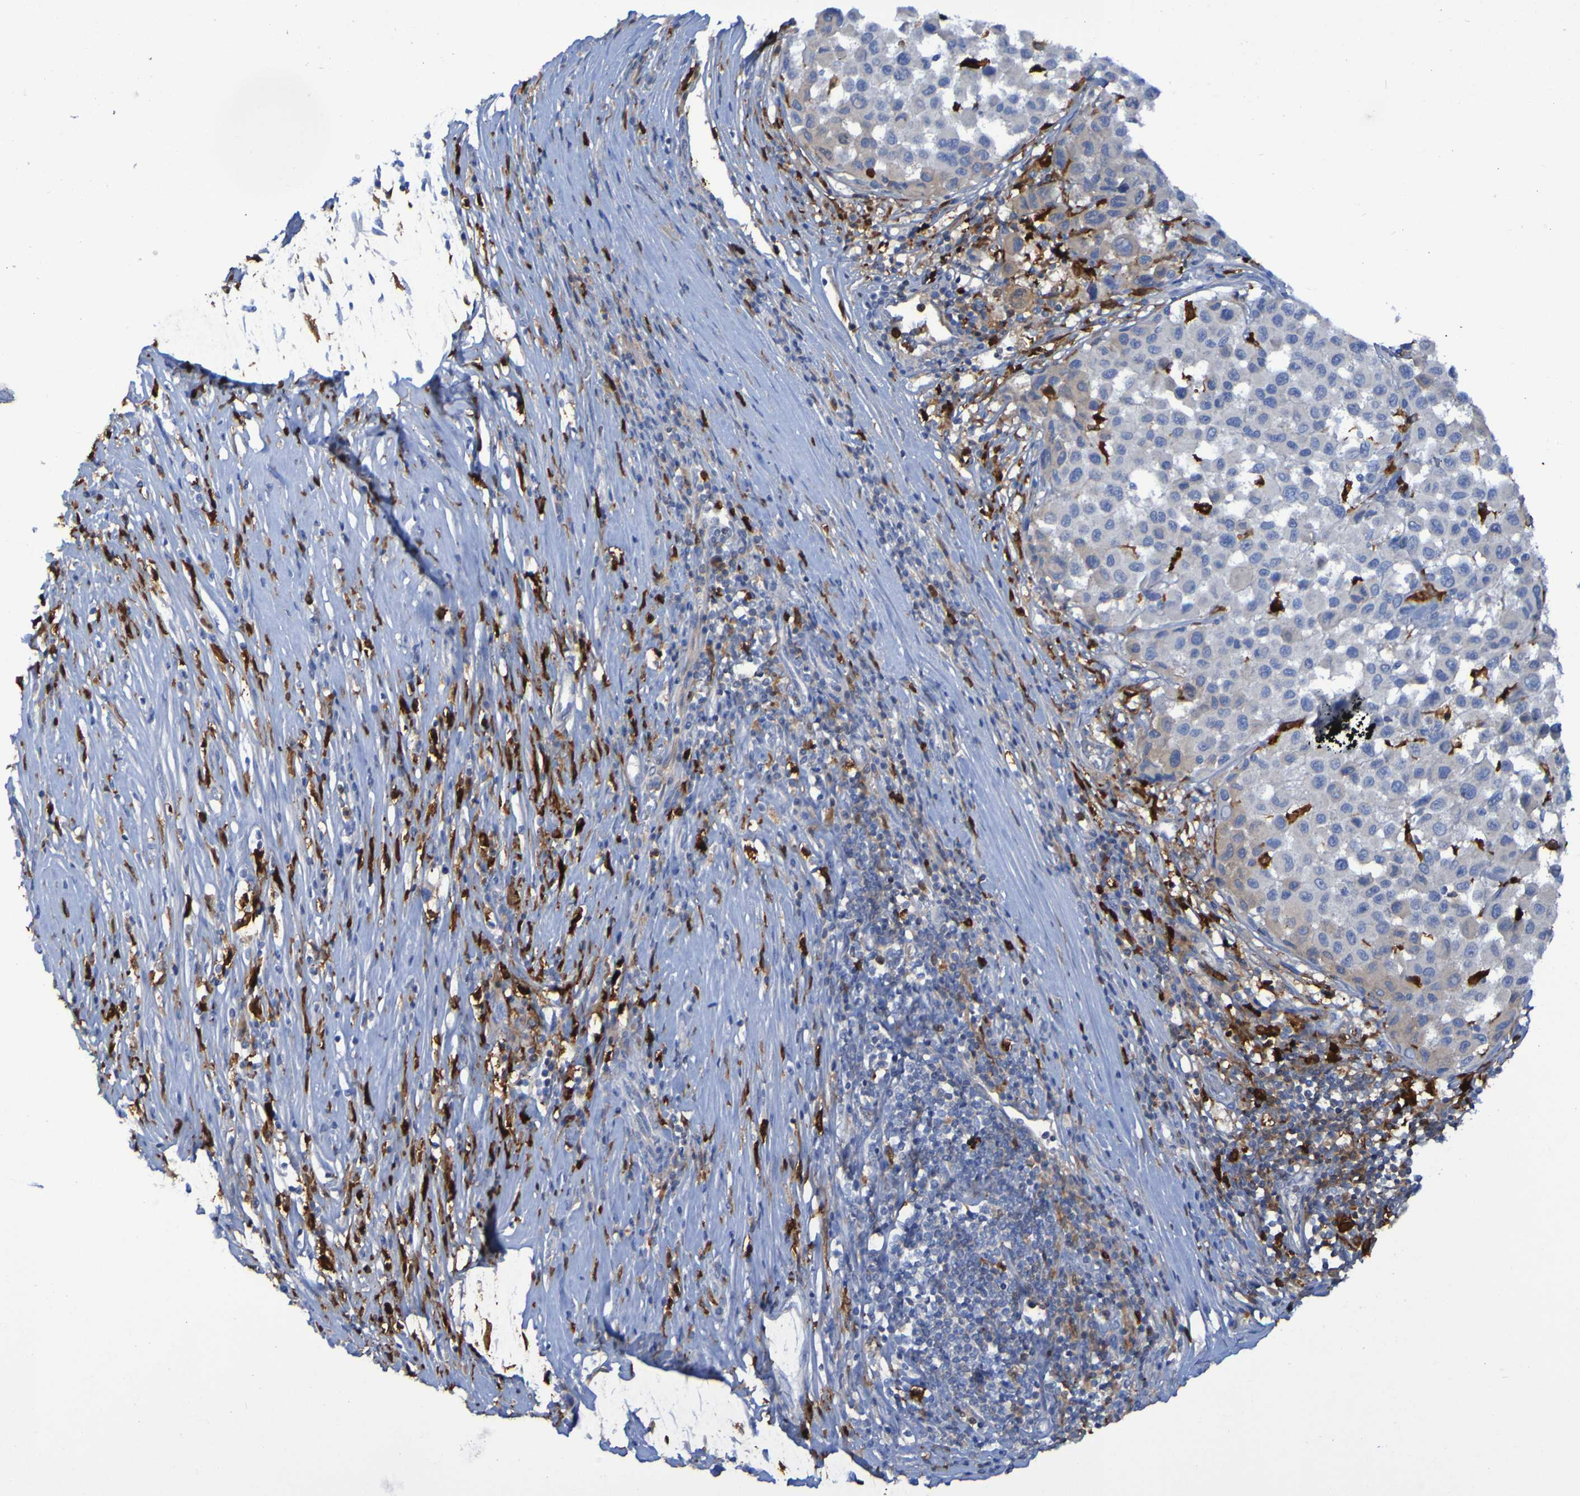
{"staining": {"intensity": "weak", "quantity": "<25%", "location": "cytoplasmic/membranous"}, "tissue": "melanoma", "cell_type": "Tumor cells", "image_type": "cancer", "snomed": [{"axis": "morphology", "description": "Malignant melanoma, Metastatic site"}, {"axis": "topography", "description": "Lymph node"}], "caption": "High magnification brightfield microscopy of melanoma stained with DAB (brown) and counterstained with hematoxylin (blue): tumor cells show no significant staining.", "gene": "MPPE1", "patient": {"sex": "male", "age": 61}}